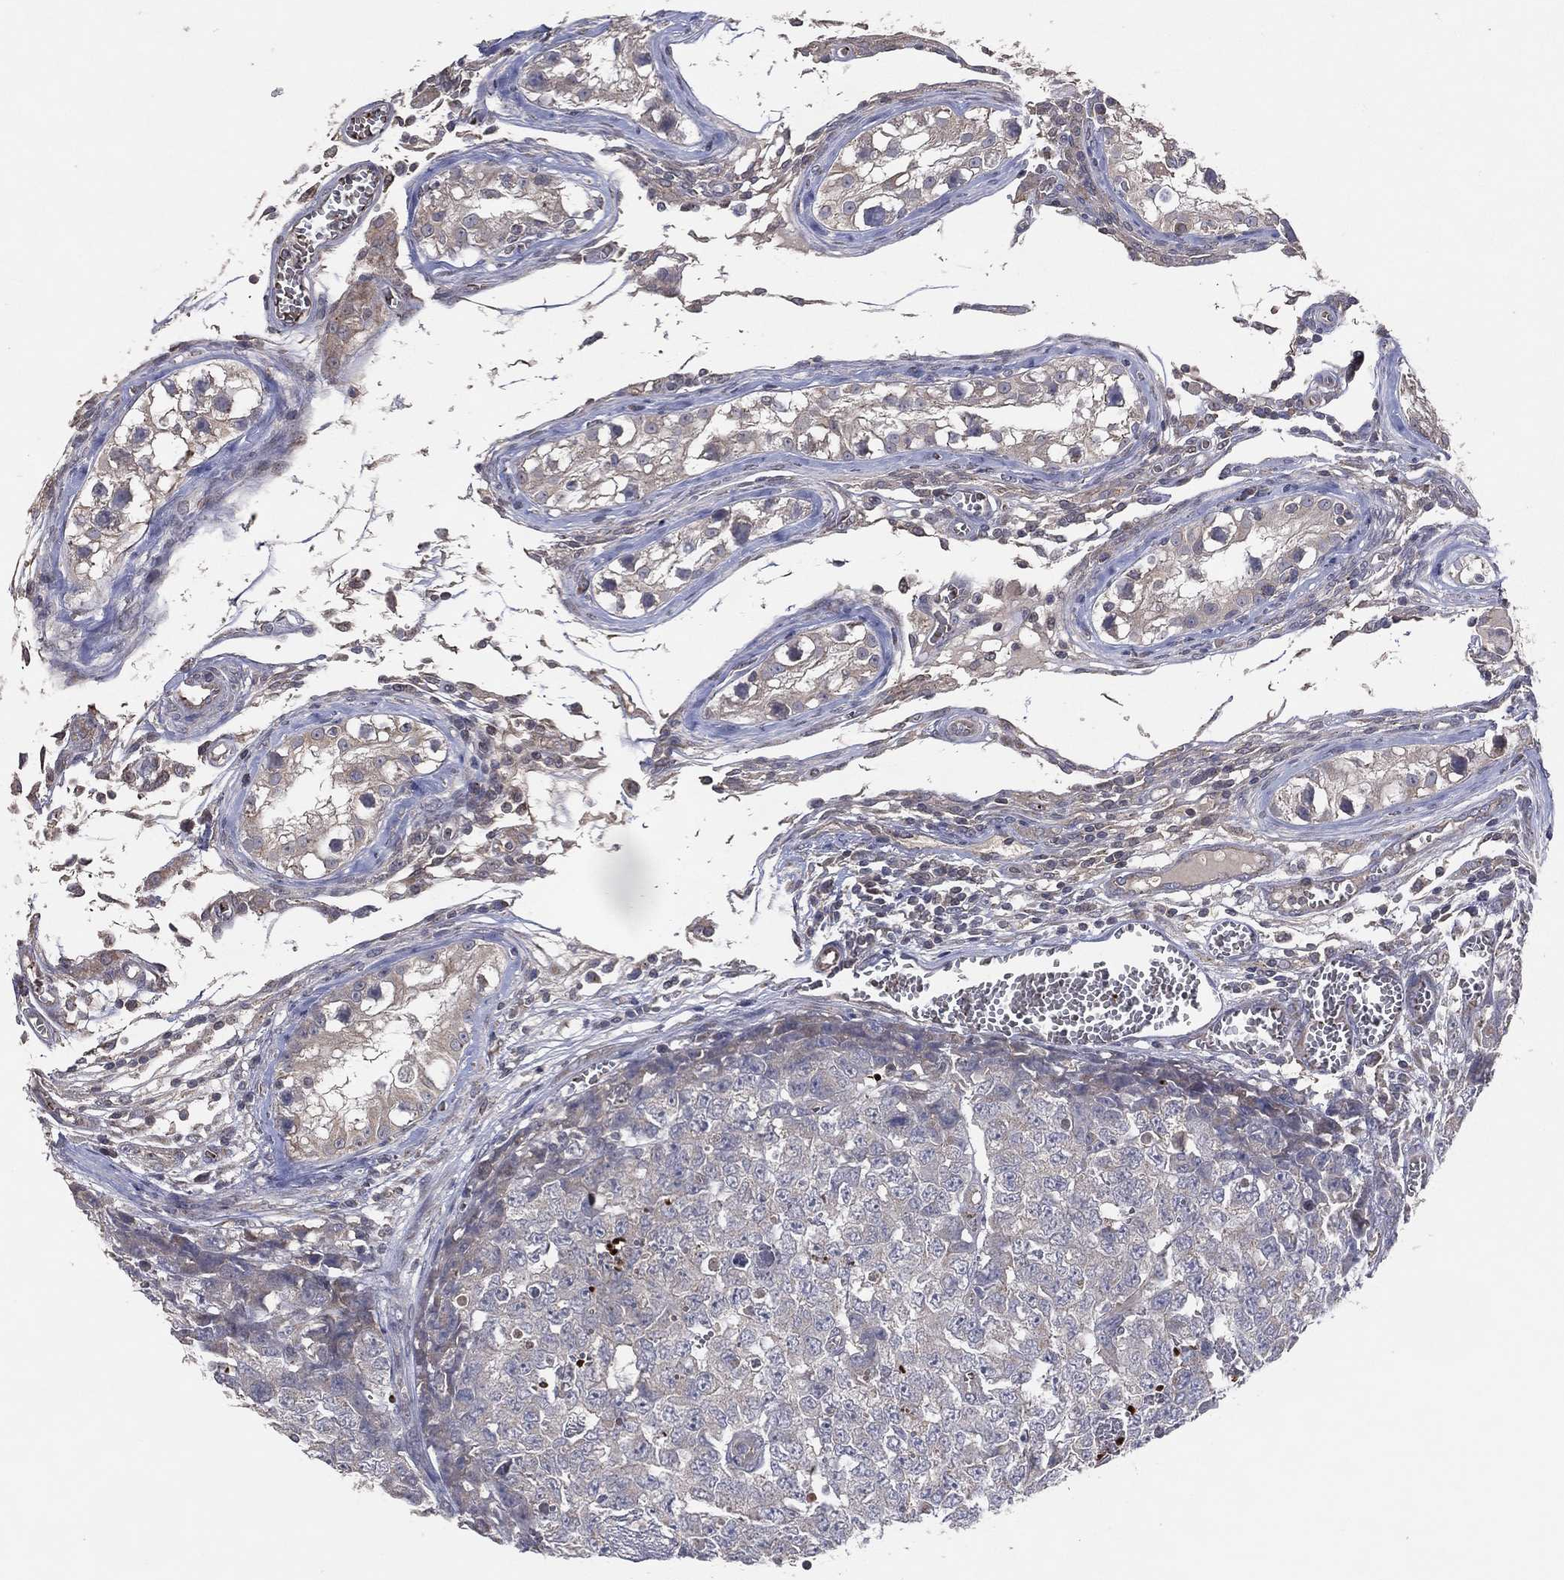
{"staining": {"intensity": "negative", "quantity": "none", "location": "none"}, "tissue": "testis cancer", "cell_type": "Tumor cells", "image_type": "cancer", "snomed": [{"axis": "morphology", "description": "Carcinoma, Embryonal, NOS"}, {"axis": "topography", "description": "Testis"}], "caption": "Immunohistochemistry of human testis cancer displays no positivity in tumor cells. The staining was performed using DAB to visualize the protein expression in brown, while the nuclei were stained in blue with hematoxylin (Magnification: 20x).", "gene": "DNAH7", "patient": {"sex": "male", "age": 23}}